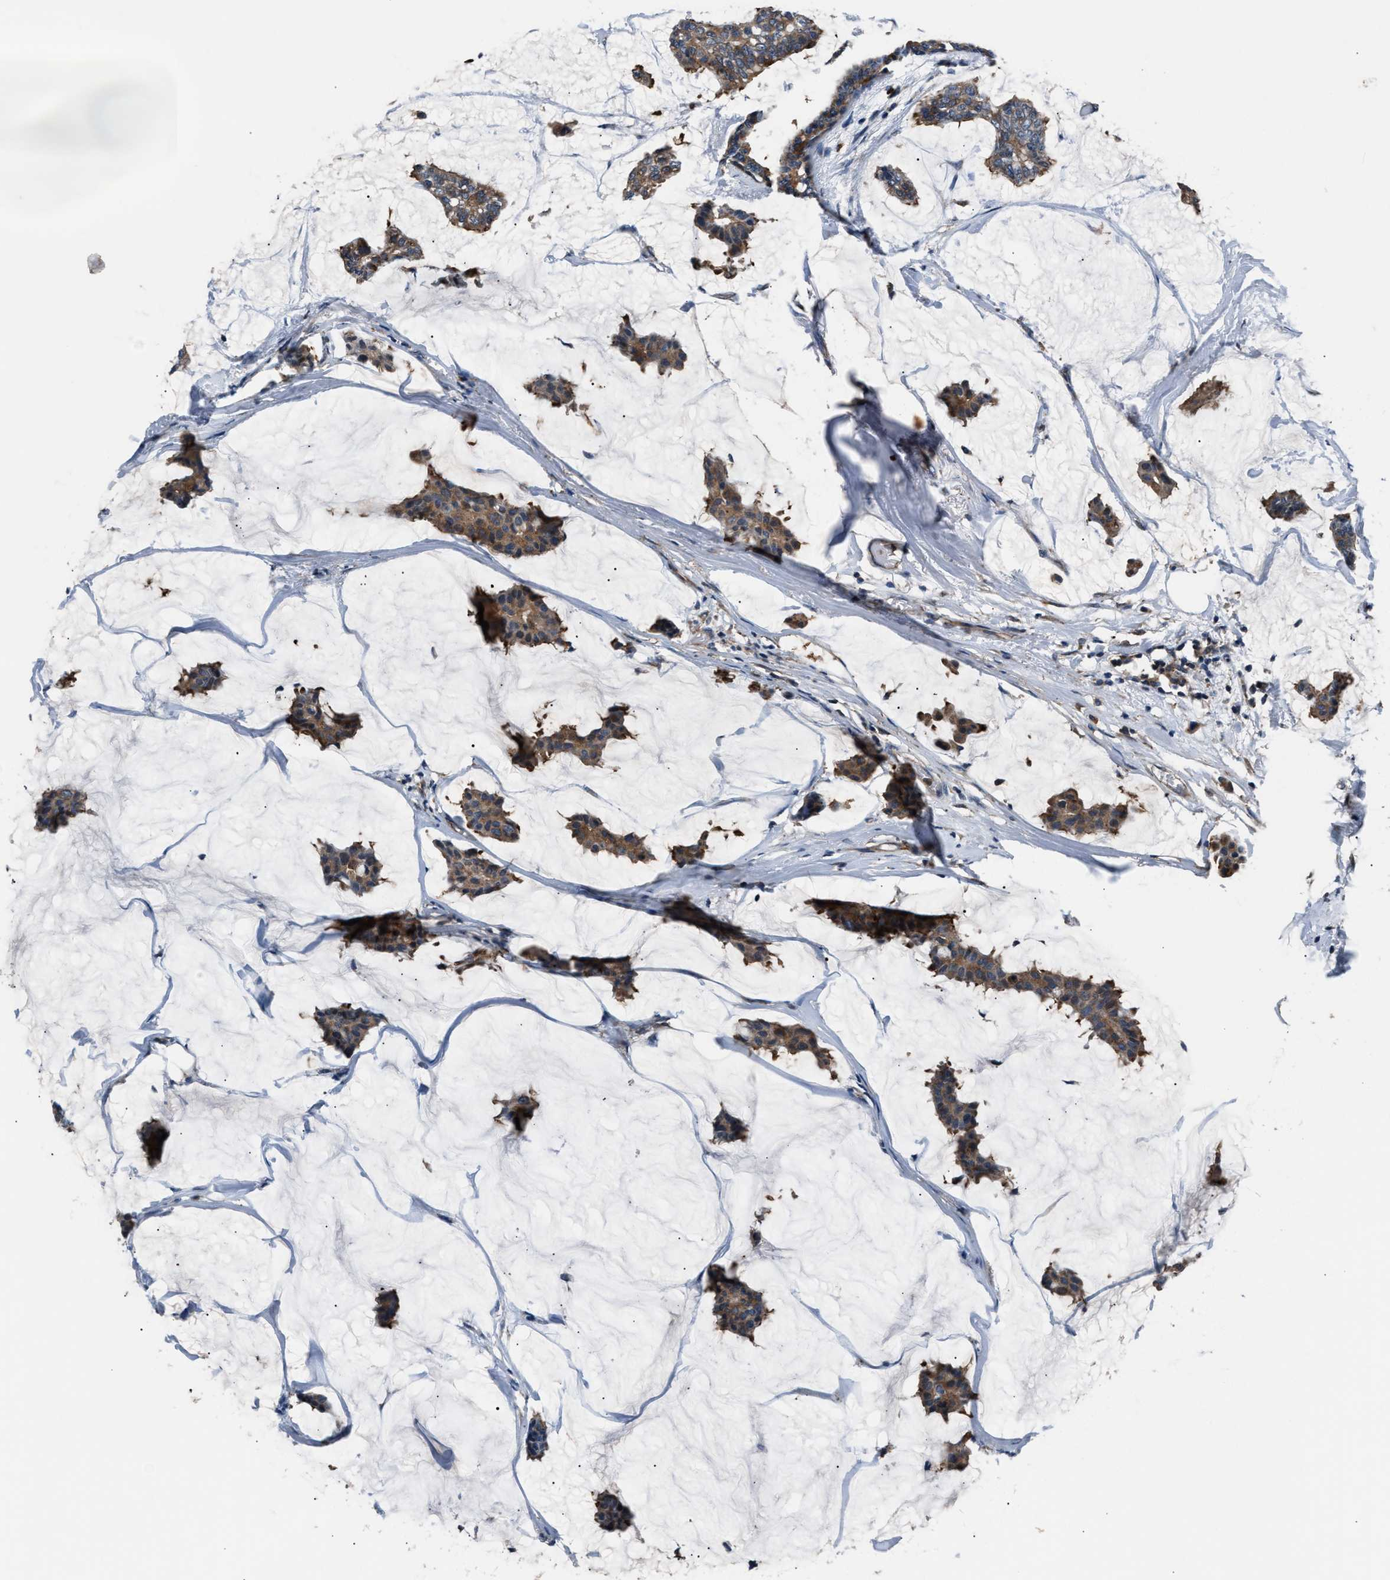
{"staining": {"intensity": "moderate", "quantity": ">75%", "location": "cytoplasmic/membranous"}, "tissue": "breast cancer", "cell_type": "Tumor cells", "image_type": "cancer", "snomed": [{"axis": "morphology", "description": "Duct carcinoma"}, {"axis": "topography", "description": "Breast"}], "caption": "Breast cancer stained with a protein marker exhibits moderate staining in tumor cells.", "gene": "IMPDH2", "patient": {"sex": "female", "age": 93}}